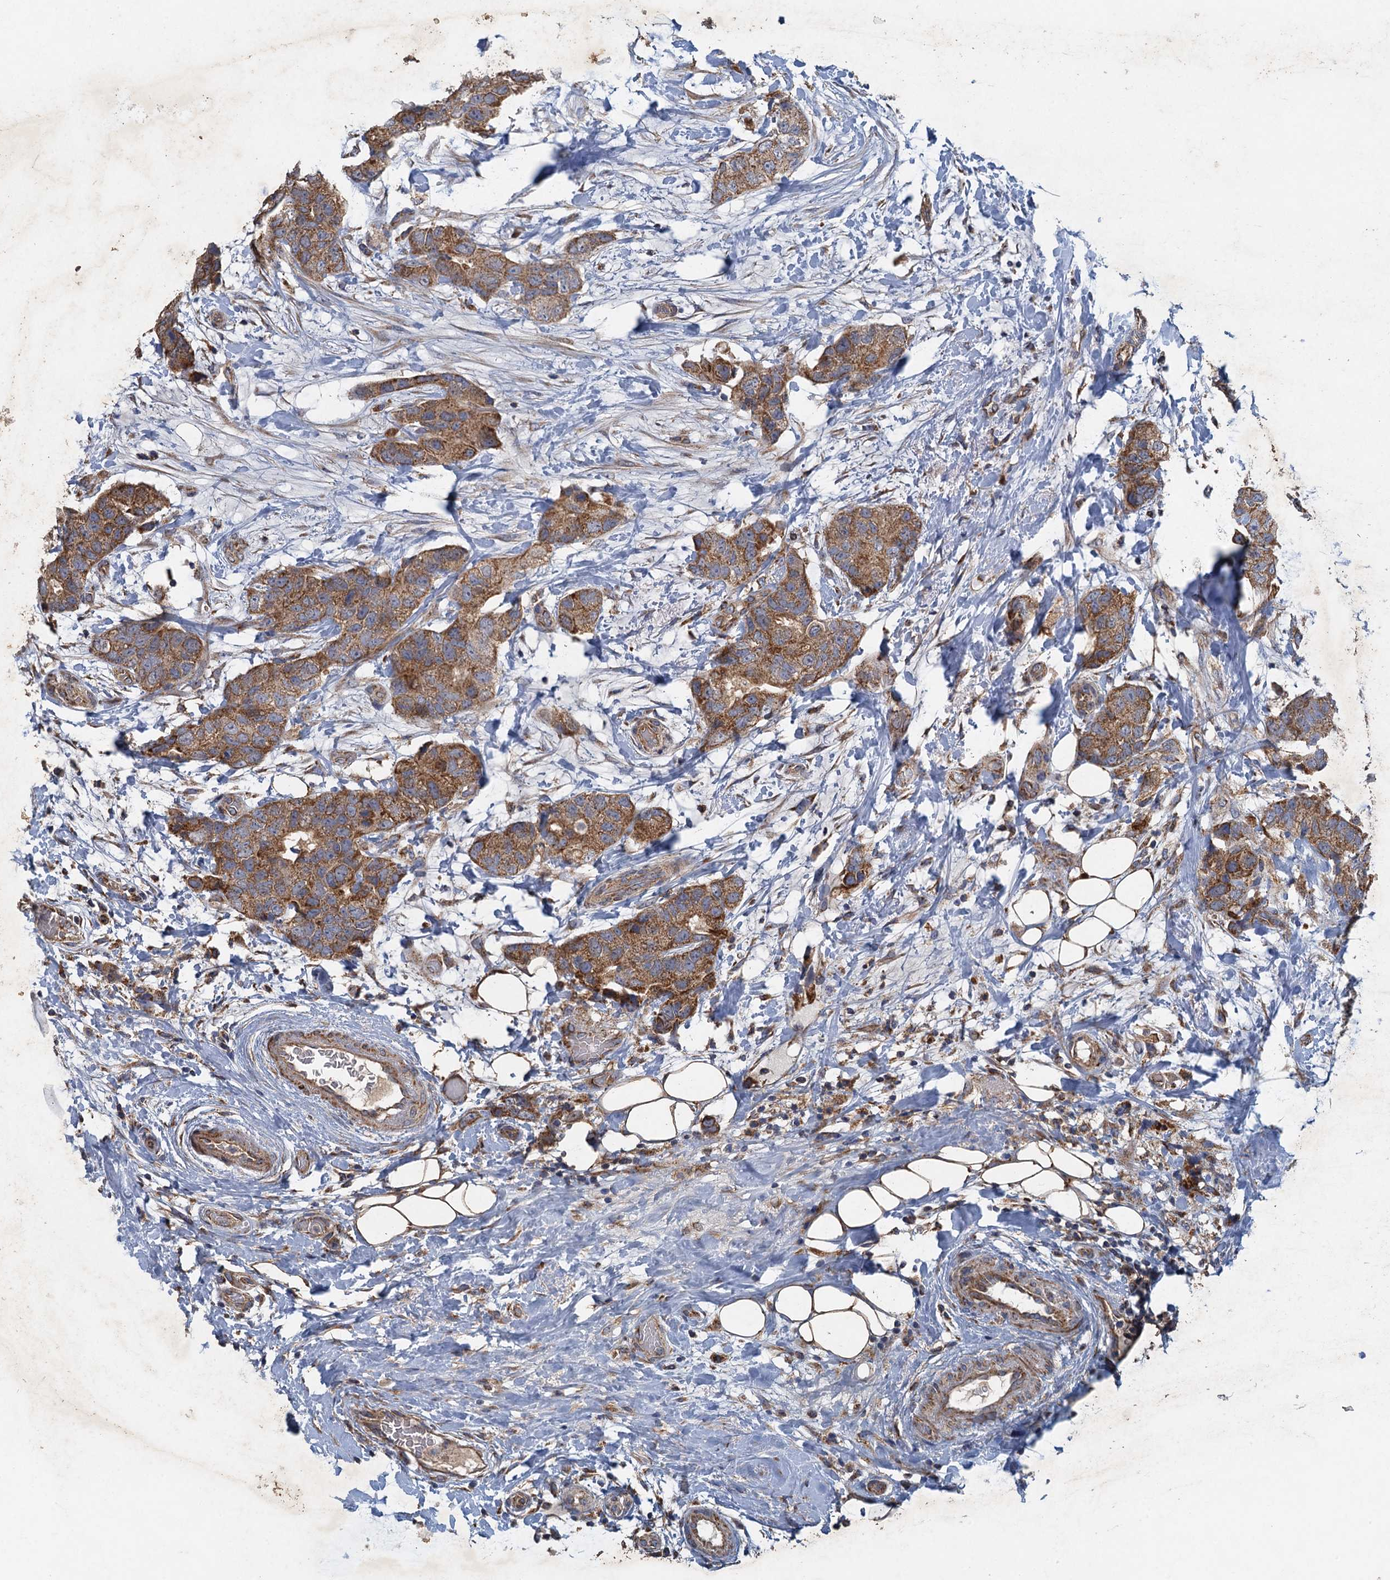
{"staining": {"intensity": "moderate", "quantity": ">75%", "location": "cytoplasmic/membranous"}, "tissue": "breast cancer", "cell_type": "Tumor cells", "image_type": "cancer", "snomed": [{"axis": "morphology", "description": "Duct carcinoma"}, {"axis": "topography", "description": "Breast"}], "caption": "Immunohistochemical staining of breast invasive ductal carcinoma demonstrates medium levels of moderate cytoplasmic/membranous positivity in approximately >75% of tumor cells. The staining is performed using DAB (3,3'-diaminobenzidine) brown chromogen to label protein expression. The nuclei are counter-stained blue using hematoxylin.", "gene": "BCS1L", "patient": {"sex": "female", "age": 62}}